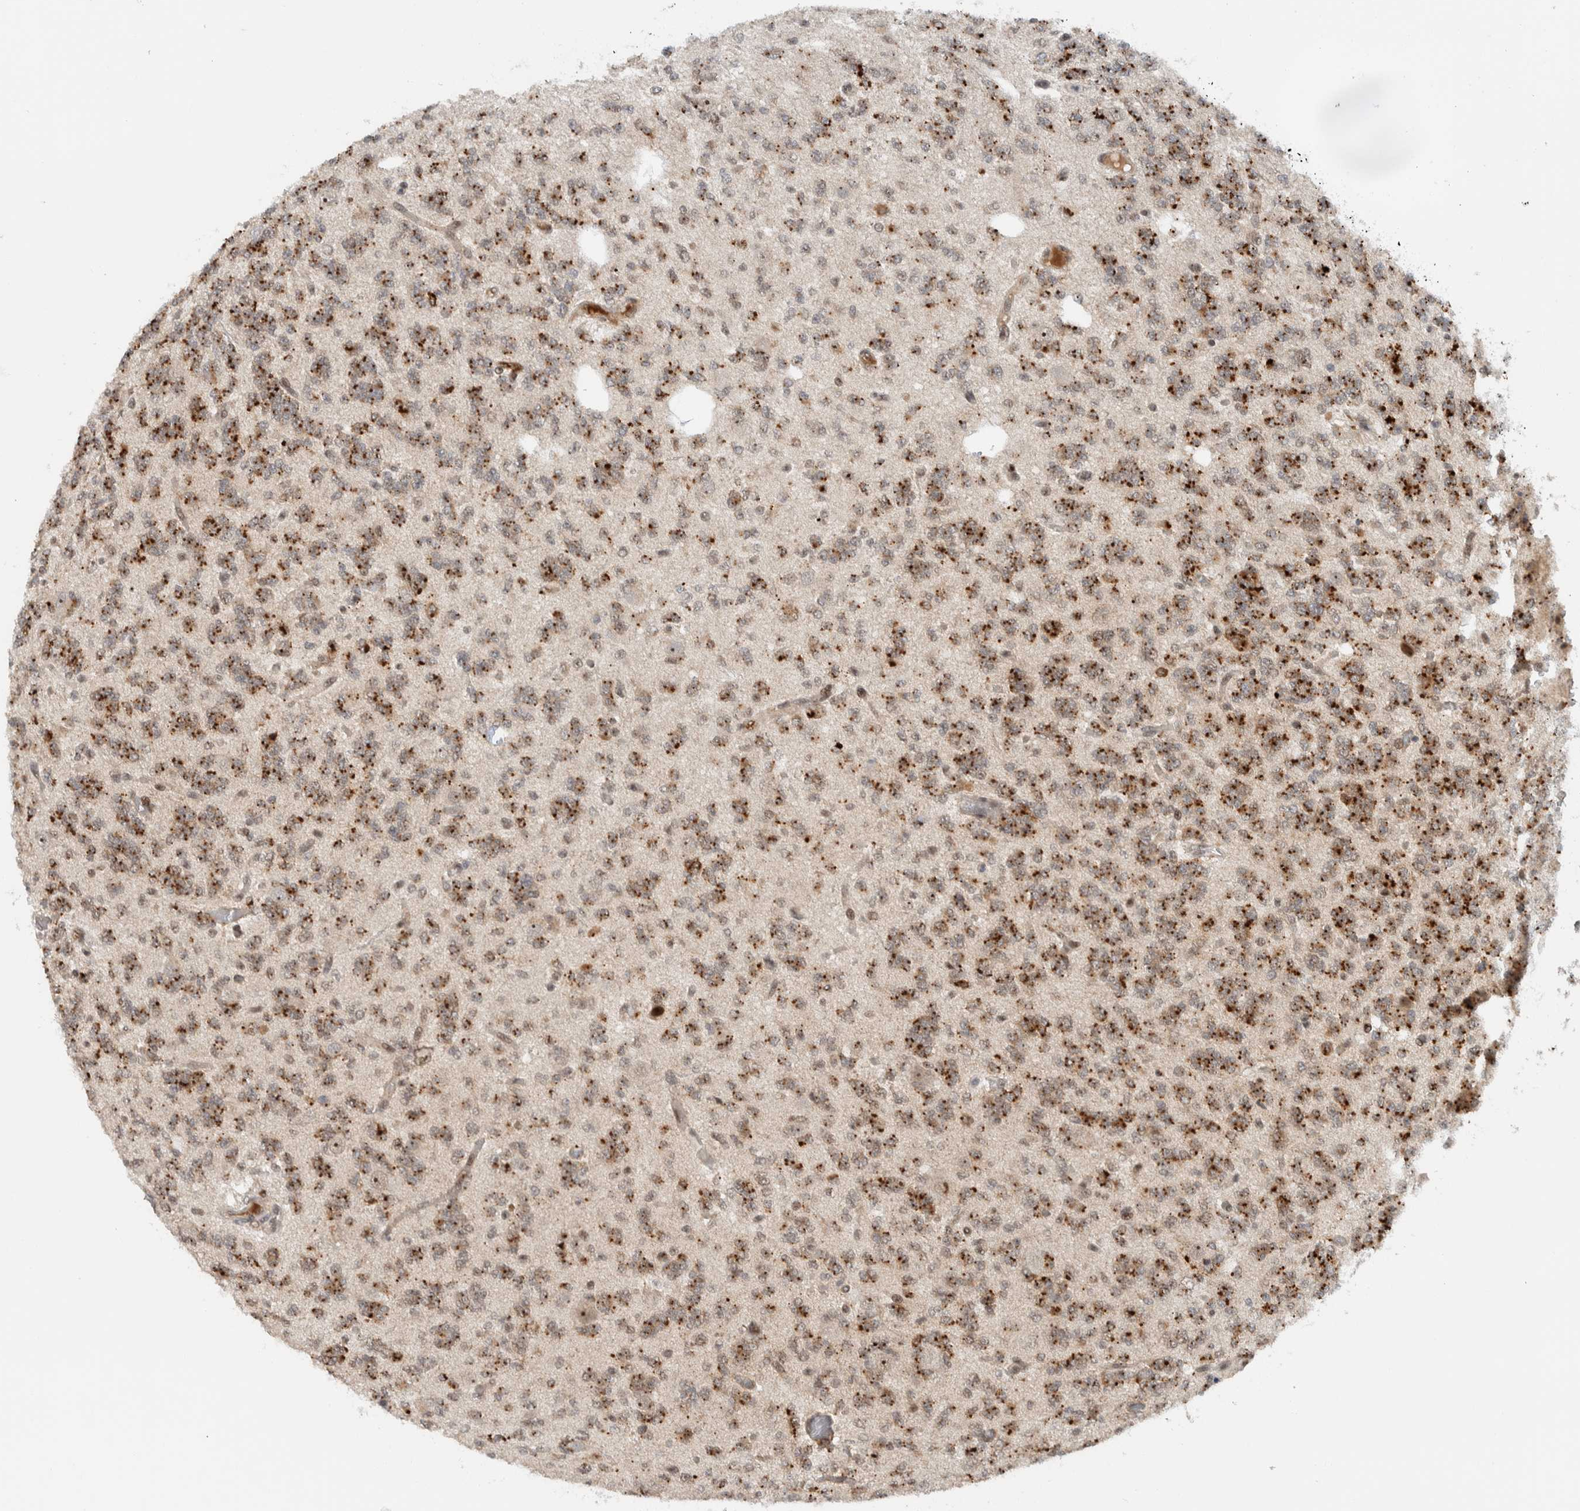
{"staining": {"intensity": "strong", "quantity": ">75%", "location": "cytoplasmic/membranous"}, "tissue": "glioma", "cell_type": "Tumor cells", "image_type": "cancer", "snomed": [{"axis": "morphology", "description": "Glioma, malignant, Low grade"}, {"axis": "topography", "description": "Brain"}], "caption": "Glioma stained with immunohistochemistry displays strong cytoplasmic/membranous staining in about >75% of tumor cells.", "gene": "ZFP91", "patient": {"sex": "male", "age": 38}}